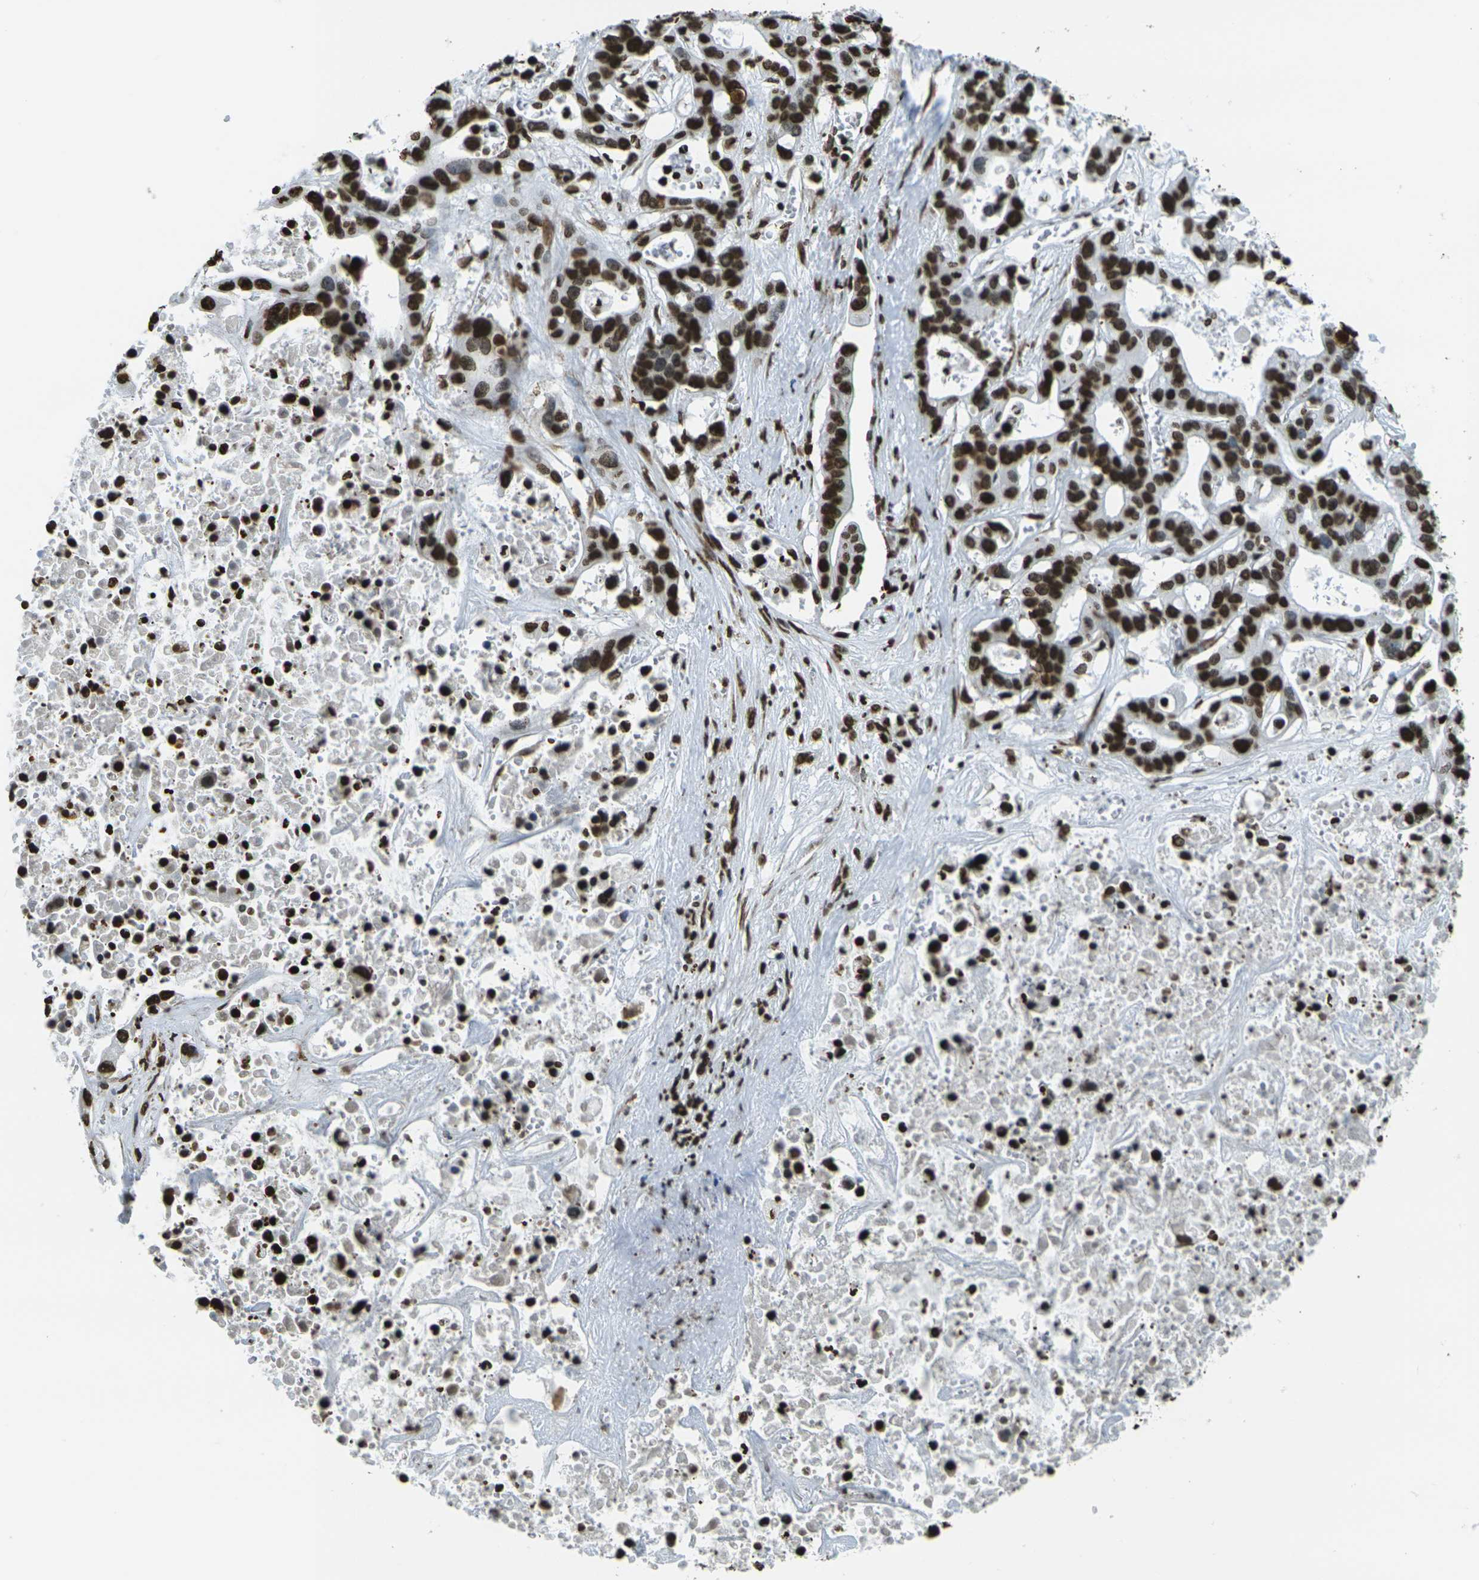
{"staining": {"intensity": "strong", "quantity": ">75%", "location": "nuclear"}, "tissue": "liver cancer", "cell_type": "Tumor cells", "image_type": "cancer", "snomed": [{"axis": "morphology", "description": "Cholangiocarcinoma"}, {"axis": "topography", "description": "Liver"}], "caption": "High-power microscopy captured an immunohistochemistry (IHC) image of liver cholangiocarcinoma, revealing strong nuclear staining in approximately >75% of tumor cells. The staining was performed using DAB, with brown indicating positive protein expression. Nuclei are stained blue with hematoxylin.", "gene": "H1-2", "patient": {"sex": "female", "age": 65}}